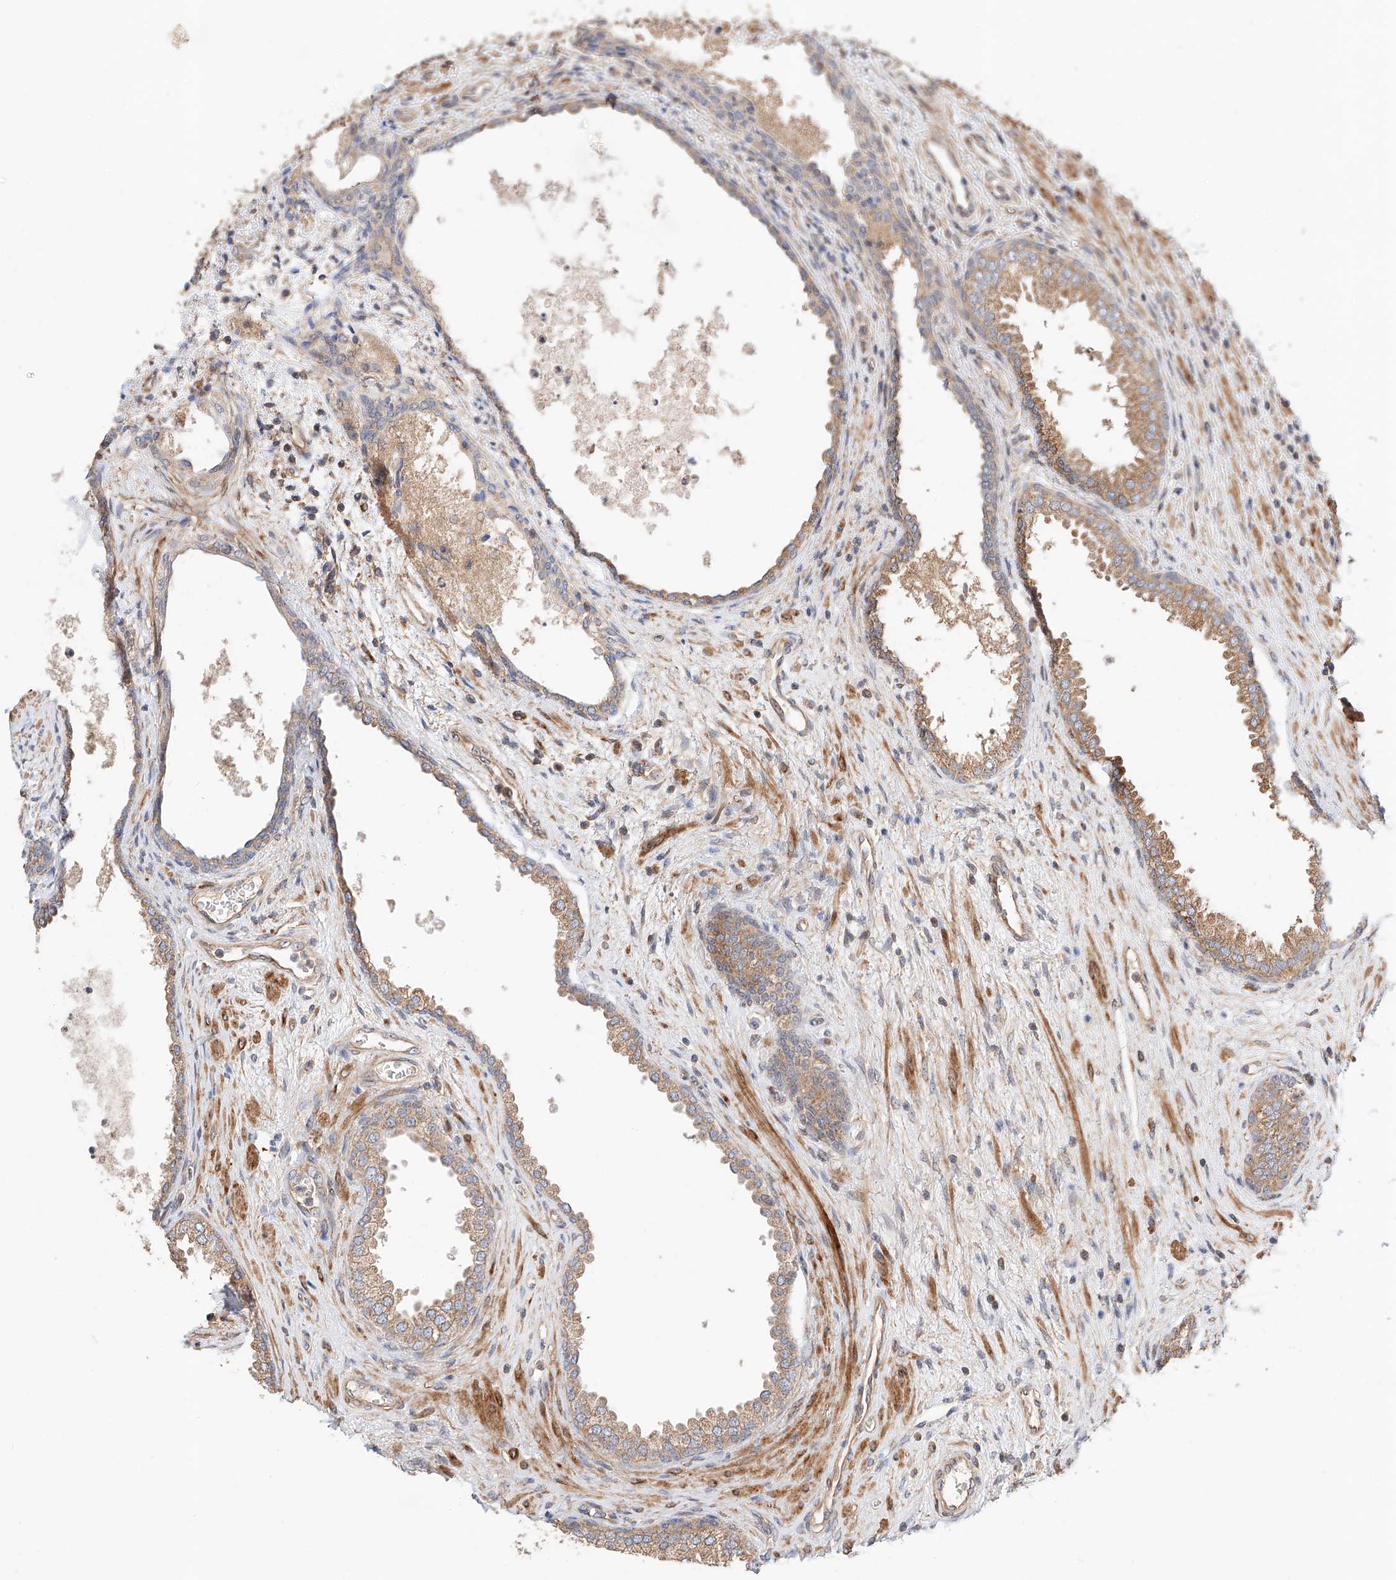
{"staining": {"intensity": "weak", "quantity": ">75%", "location": "cytoplasmic/membranous"}, "tissue": "prostate", "cell_type": "Glandular cells", "image_type": "normal", "snomed": [{"axis": "morphology", "description": "Normal tissue, NOS"}, {"axis": "topography", "description": "Prostate"}], "caption": "Prostate stained with DAB IHC shows low levels of weak cytoplasmic/membranous staining in about >75% of glandular cells.", "gene": "RAB23", "patient": {"sex": "male", "age": 76}}